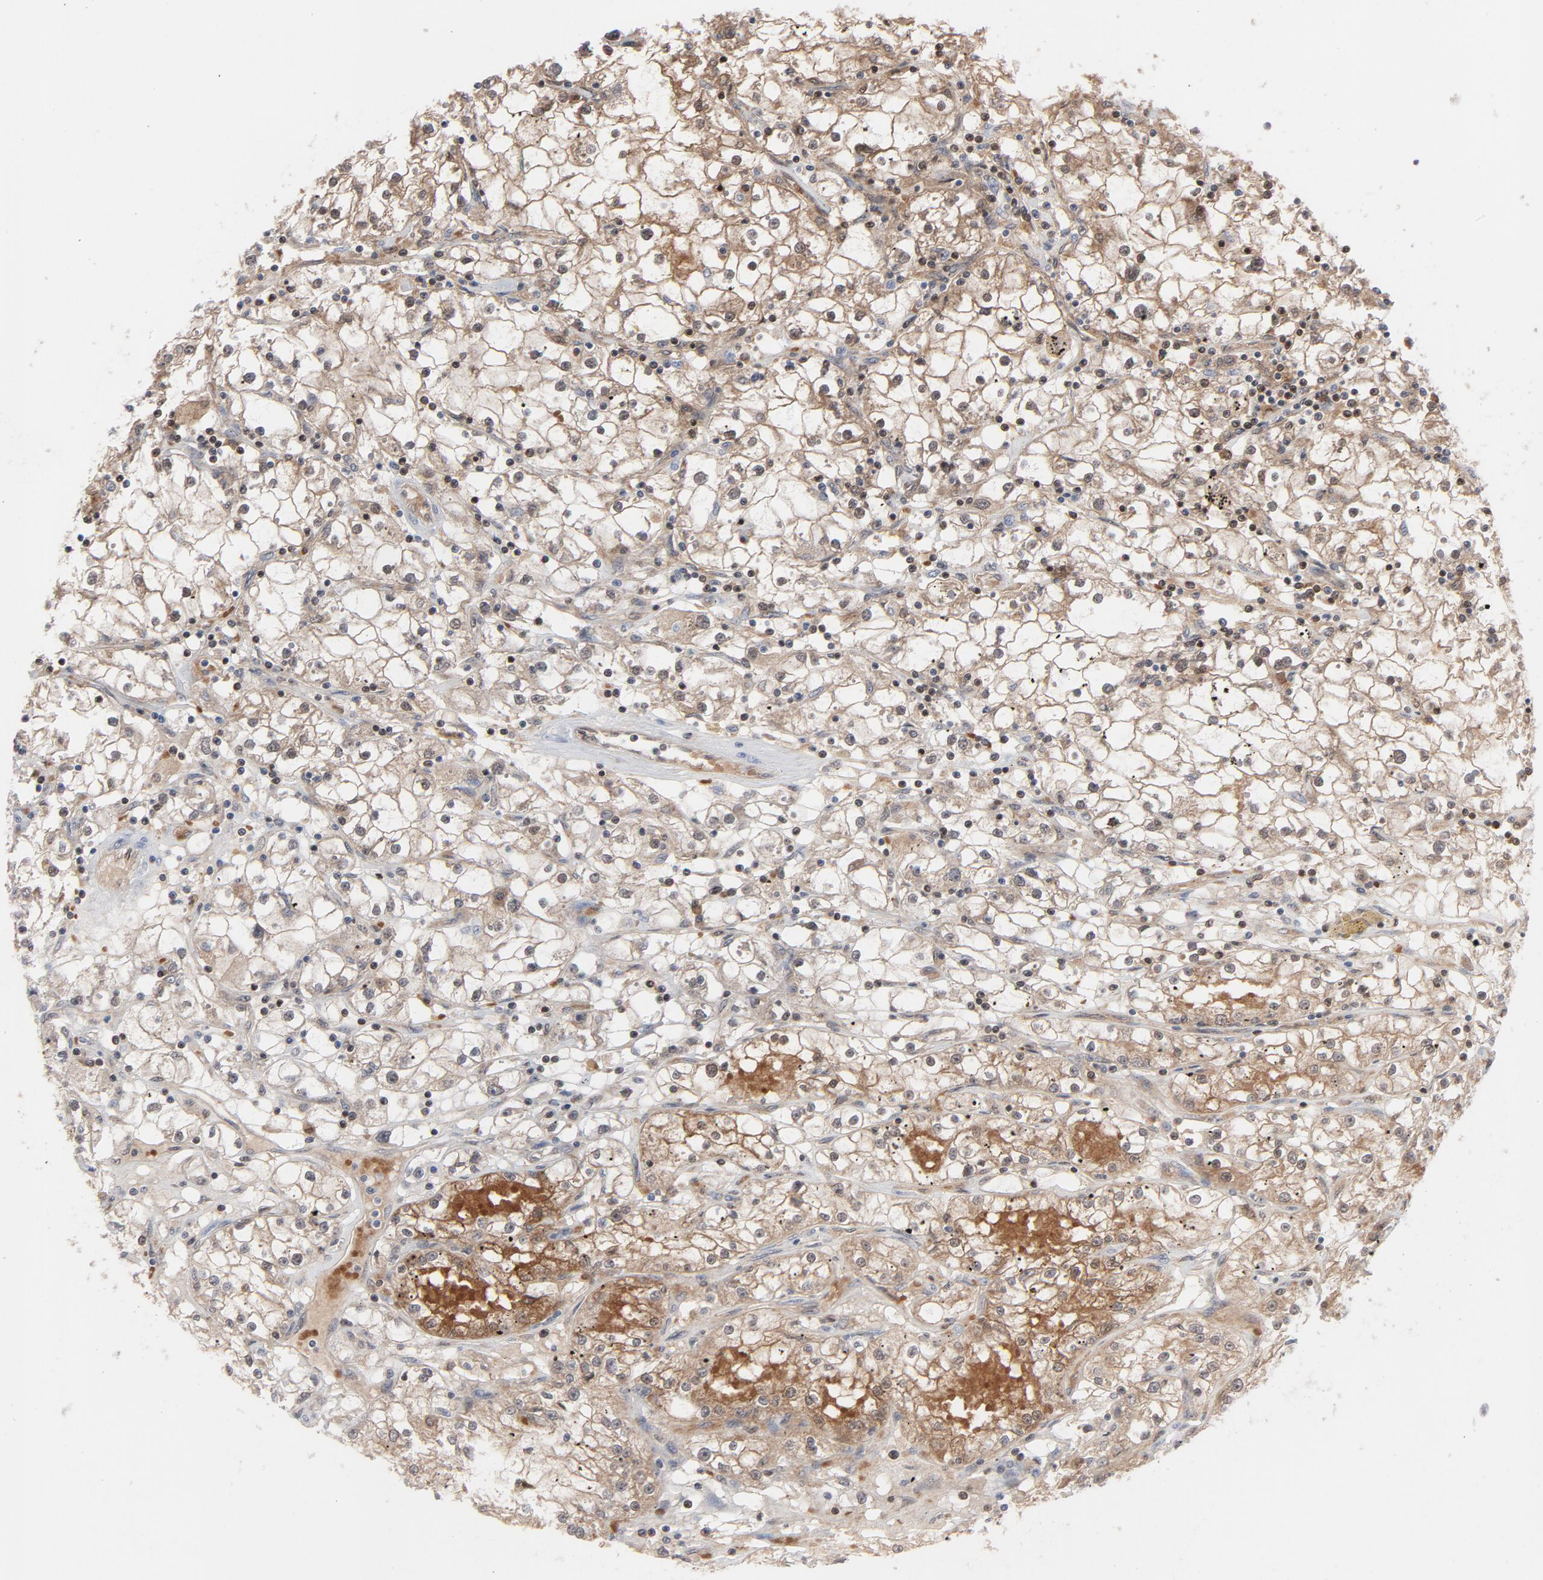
{"staining": {"intensity": "moderate", "quantity": ">75%", "location": "cytoplasmic/membranous"}, "tissue": "renal cancer", "cell_type": "Tumor cells", "image_type": "cancer", "snomed": [{"axis": "morphology", "description": "Adenocarcinoma, NOS"}, {"axis": "topography", "description": "Kidney"}], "caption": "A brown stain highlights moderate cytoplasmic/membranous expression of a protein in renal adenocarcinoma tumor cells.", "gene": "PRDX1", "patient": {"sex": "male", "age": 56}}